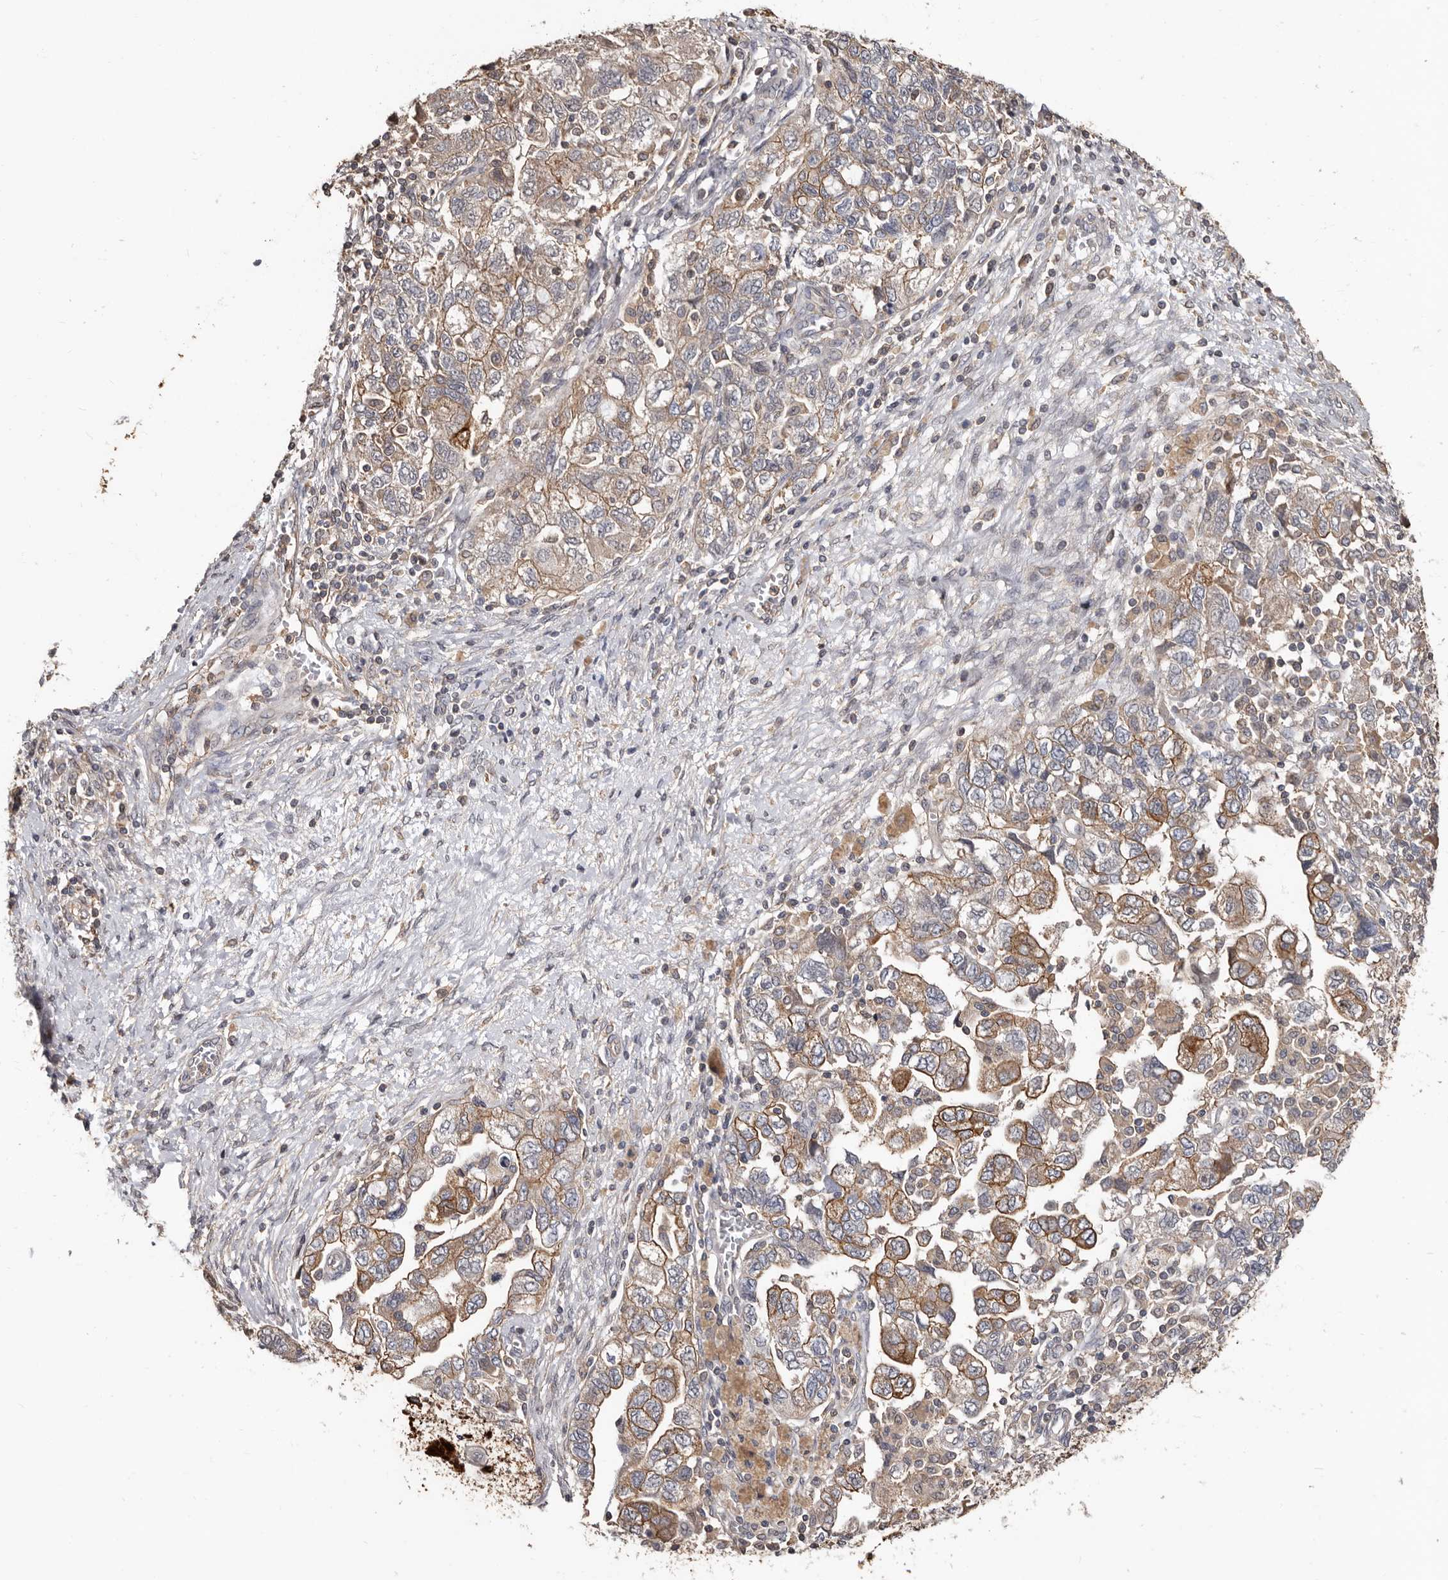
{"staining": {"intensity": "moderate", "quantity": ">75%", "location": "cytoplasmic/membranous"}, "tissue": "ovarian cancer", "cell_type": "Tumor cells", "image_type": "cancer", "snomed": [{"axis": "morphology", "description": "Carcinoma, NOS"}, {"axis": "morphology", "description": "Cystadenocarcinoma, serous, NOS"}, {"axis": "topography", "description": "Ovary"}], "caption": "Immunohistochemistry (IHC) (DAB) staining of human ovarian carcinoma exhibits moderate cytoplasmic/membranous protein expression in approximately >75% of tumor cells. The staining was performed using DAB (3,3'-diaminobenzidine) to visualize the protein expression in brown, while the nuclei were stained in blue with hematoxylin (Magnification: 20x).", "gene": "MRPL18", "patient": {"sex": "female", "age": 69}}